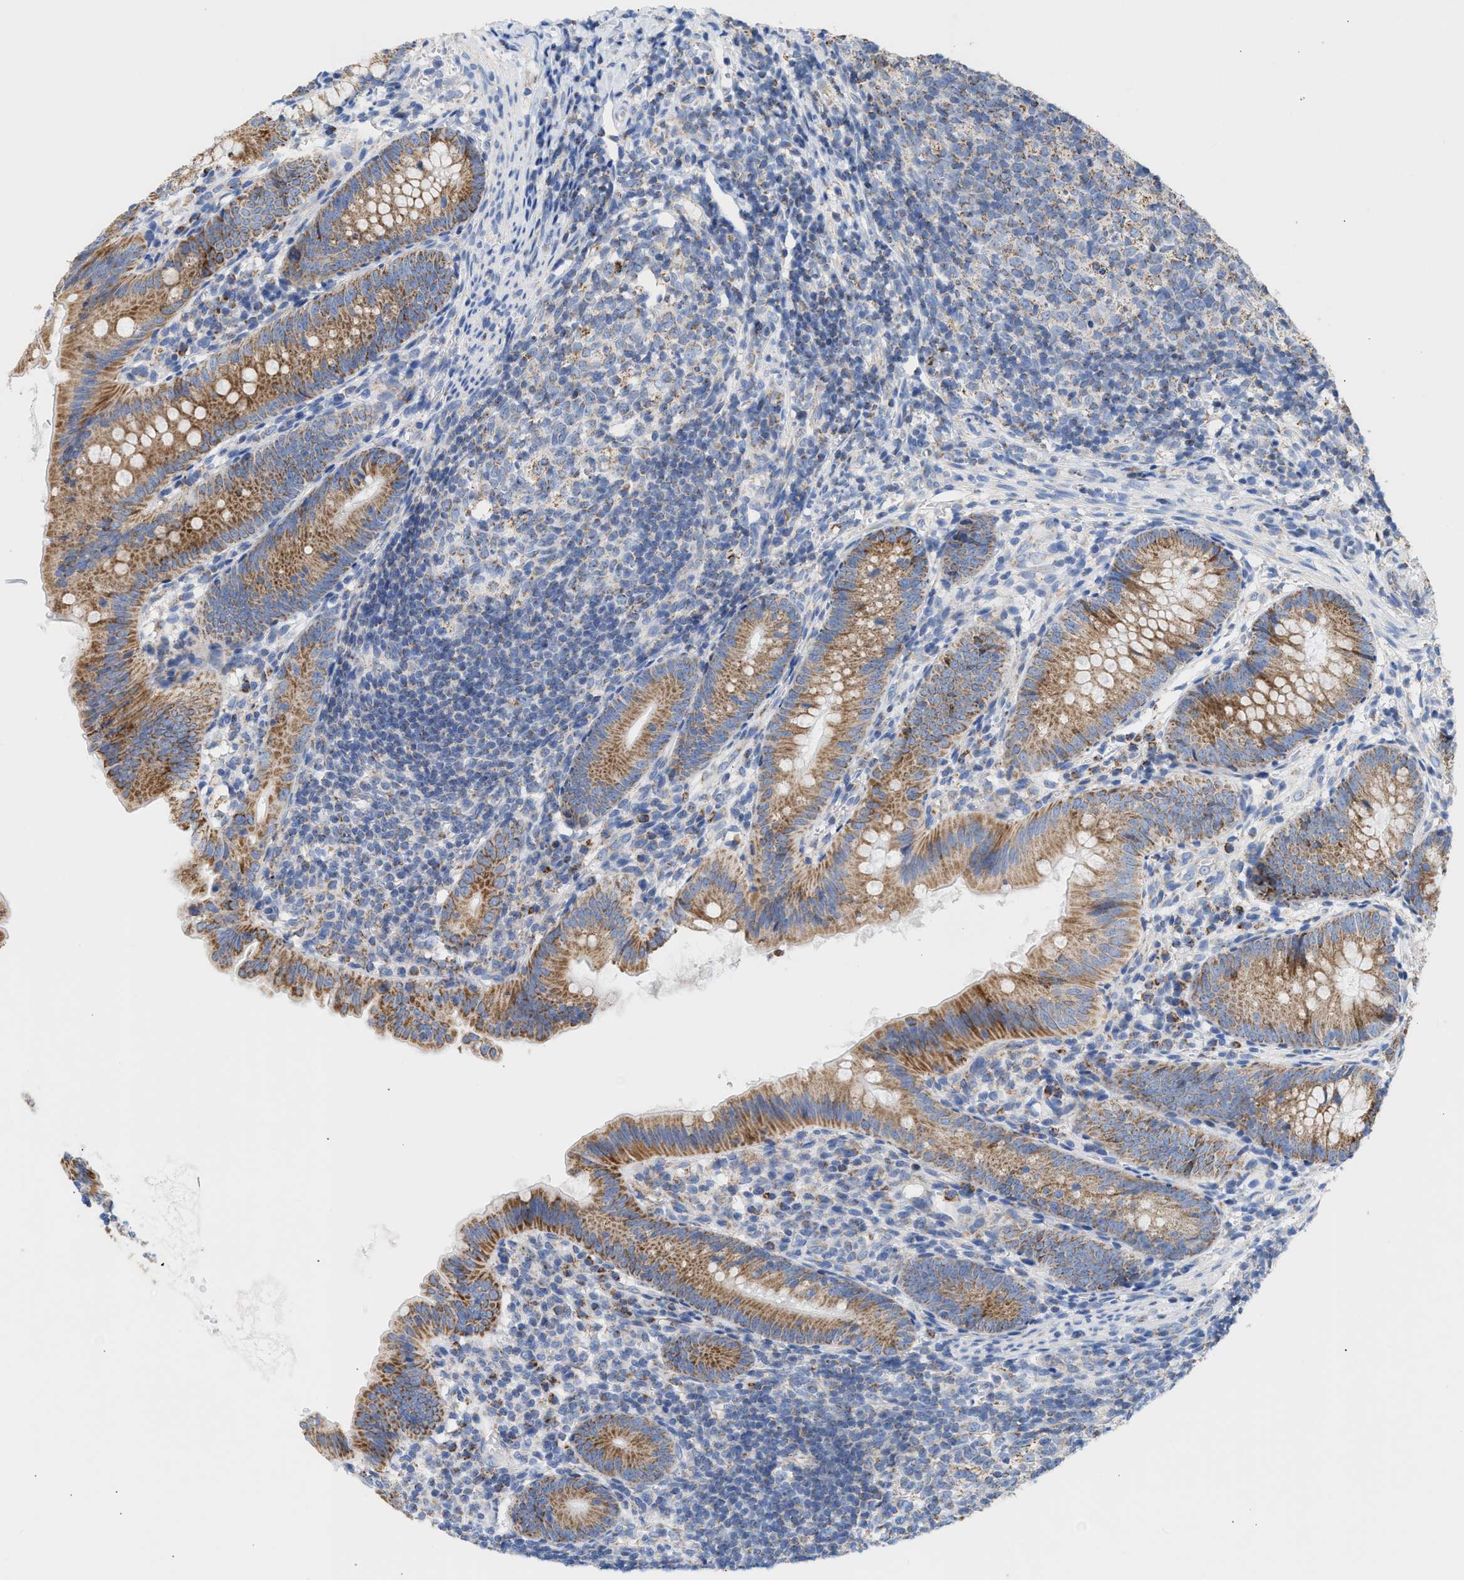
{"staining": {"intensity": "moderate", "quantity": ">75%", "location": "cytoplasmic/membranous"}, "tissue": "appendix", "cell_type": "Glandular cells", "image_type": "normal", "snomed": [{"axis": "morphology", "description": "Normal tissue, NOS"}, {"axis": "topography", "description": "Appendix"}], "caption": "Glandular cells exhibit medium levels of moderate cytoplasmic/membranous positivity in about >75% of cells in normal appendix. (DAB IHC with brightfield microscopy, high magnification).", "gene": "ACOT13", "patient": {"sex": "male", "age": 1}}